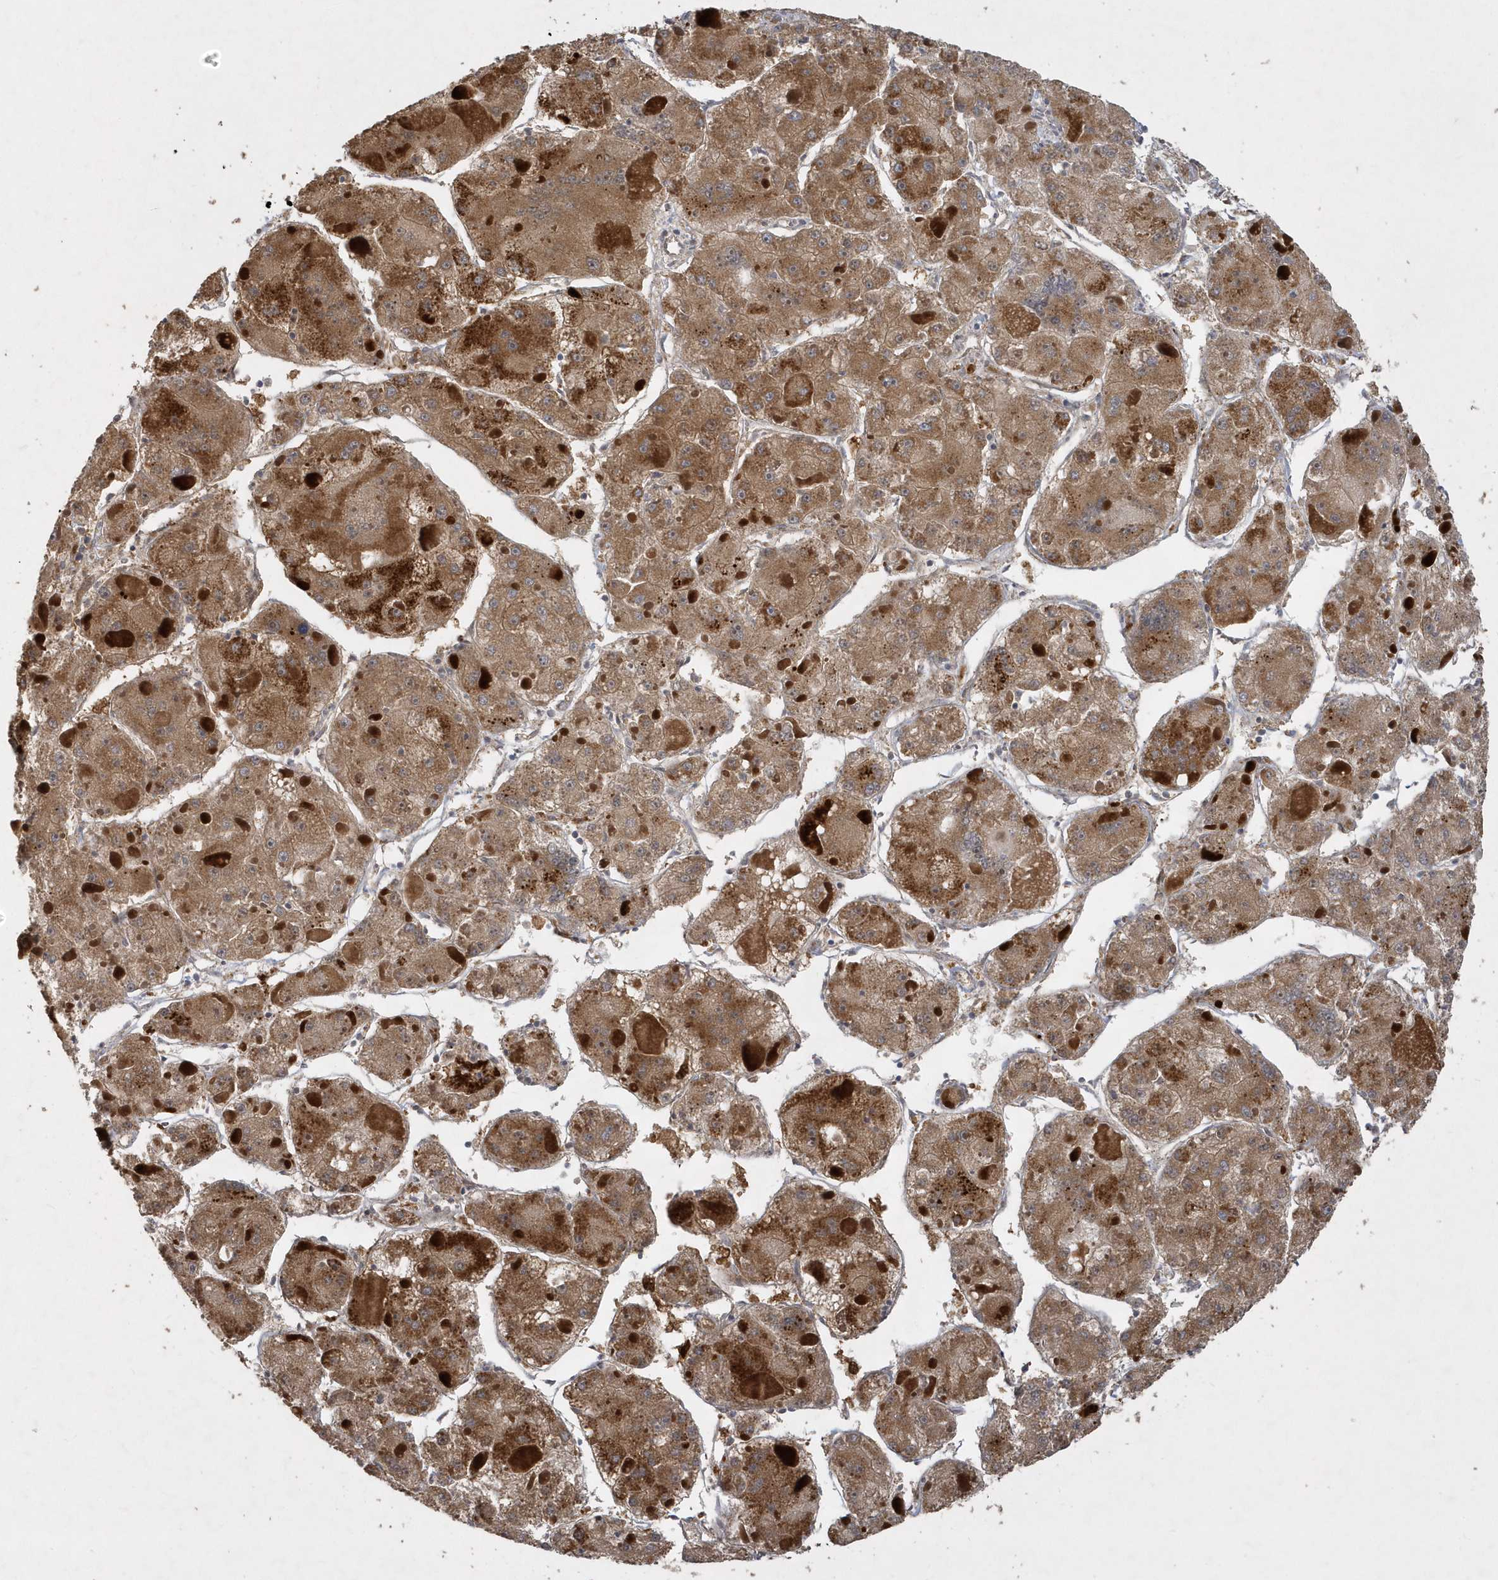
{"staining": {"intensity": "strong", "quantity": ">75%", "location": "cytoplasmic/membranous"}, "tissue": "liver cancer", "cell_type": "Tumor cells", "image_type": "cancer", "snomed": [{"axis": "morphology", "description": "Carcinoma, Hepatocellular, NOS"}, {"axis": "topography", "description": "Liver"}], "caption": "Immunohistochemical staining of liver hepatocellular carcinoma shows high levels of strong cytoplasmic/membranous staining in about >75% of tumor cells. The staining was performed using DAB, with brown indicating positive protein expression. Nuclei are stained blue with hematoxylin.", "gene": "TRAIP", "patient": {"sex": "female", "age": 73}}